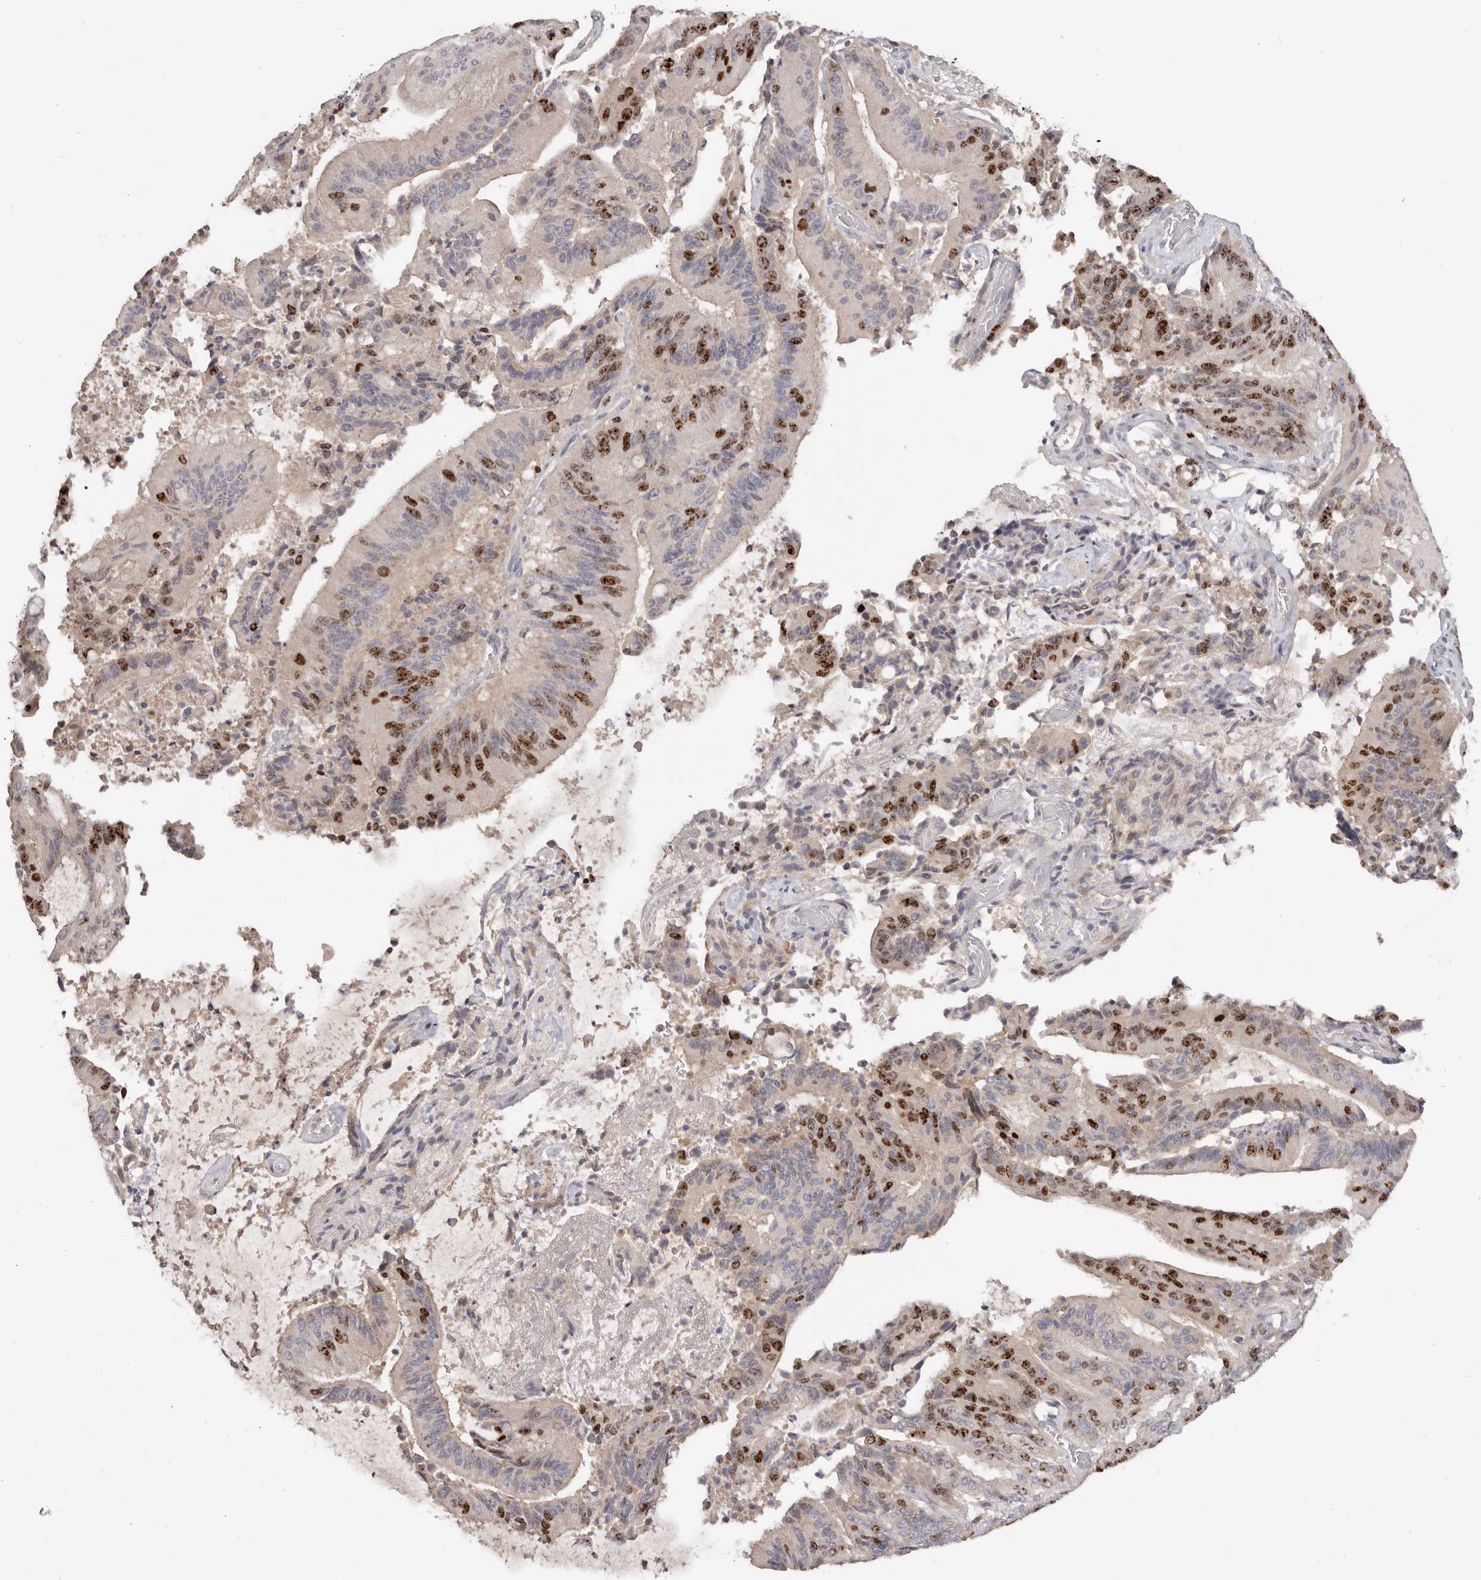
{"staining": {"intensity": "strong", "quantity": "25%-75%", "location": "nuclear"}, "tissue": "liver cancer", "cell_type": "Tumor cells", "image_type": "cancer", "snomed": [{"axis": "morphology", "description": "Normal tissue, NOS"}, {"axis": "morphology", "description": "Cholangiocarcinoma"}, {"axis": "topography", "description": "Liver"}, {"axis": "topography", "description": "Peripheral nerve tissue"}], "caption": "Immunohistochemistry histopathology image of neoplastic tissue: human liver cancer (cholangiocarcinoma) stained using IHC shows high levels of strong protein expression localized specifically in the nuclear of tumor cells, appearing as a nuclear brown color.", "gene": "CCDC190", "patient": {"sex": "female", "age": 73}}